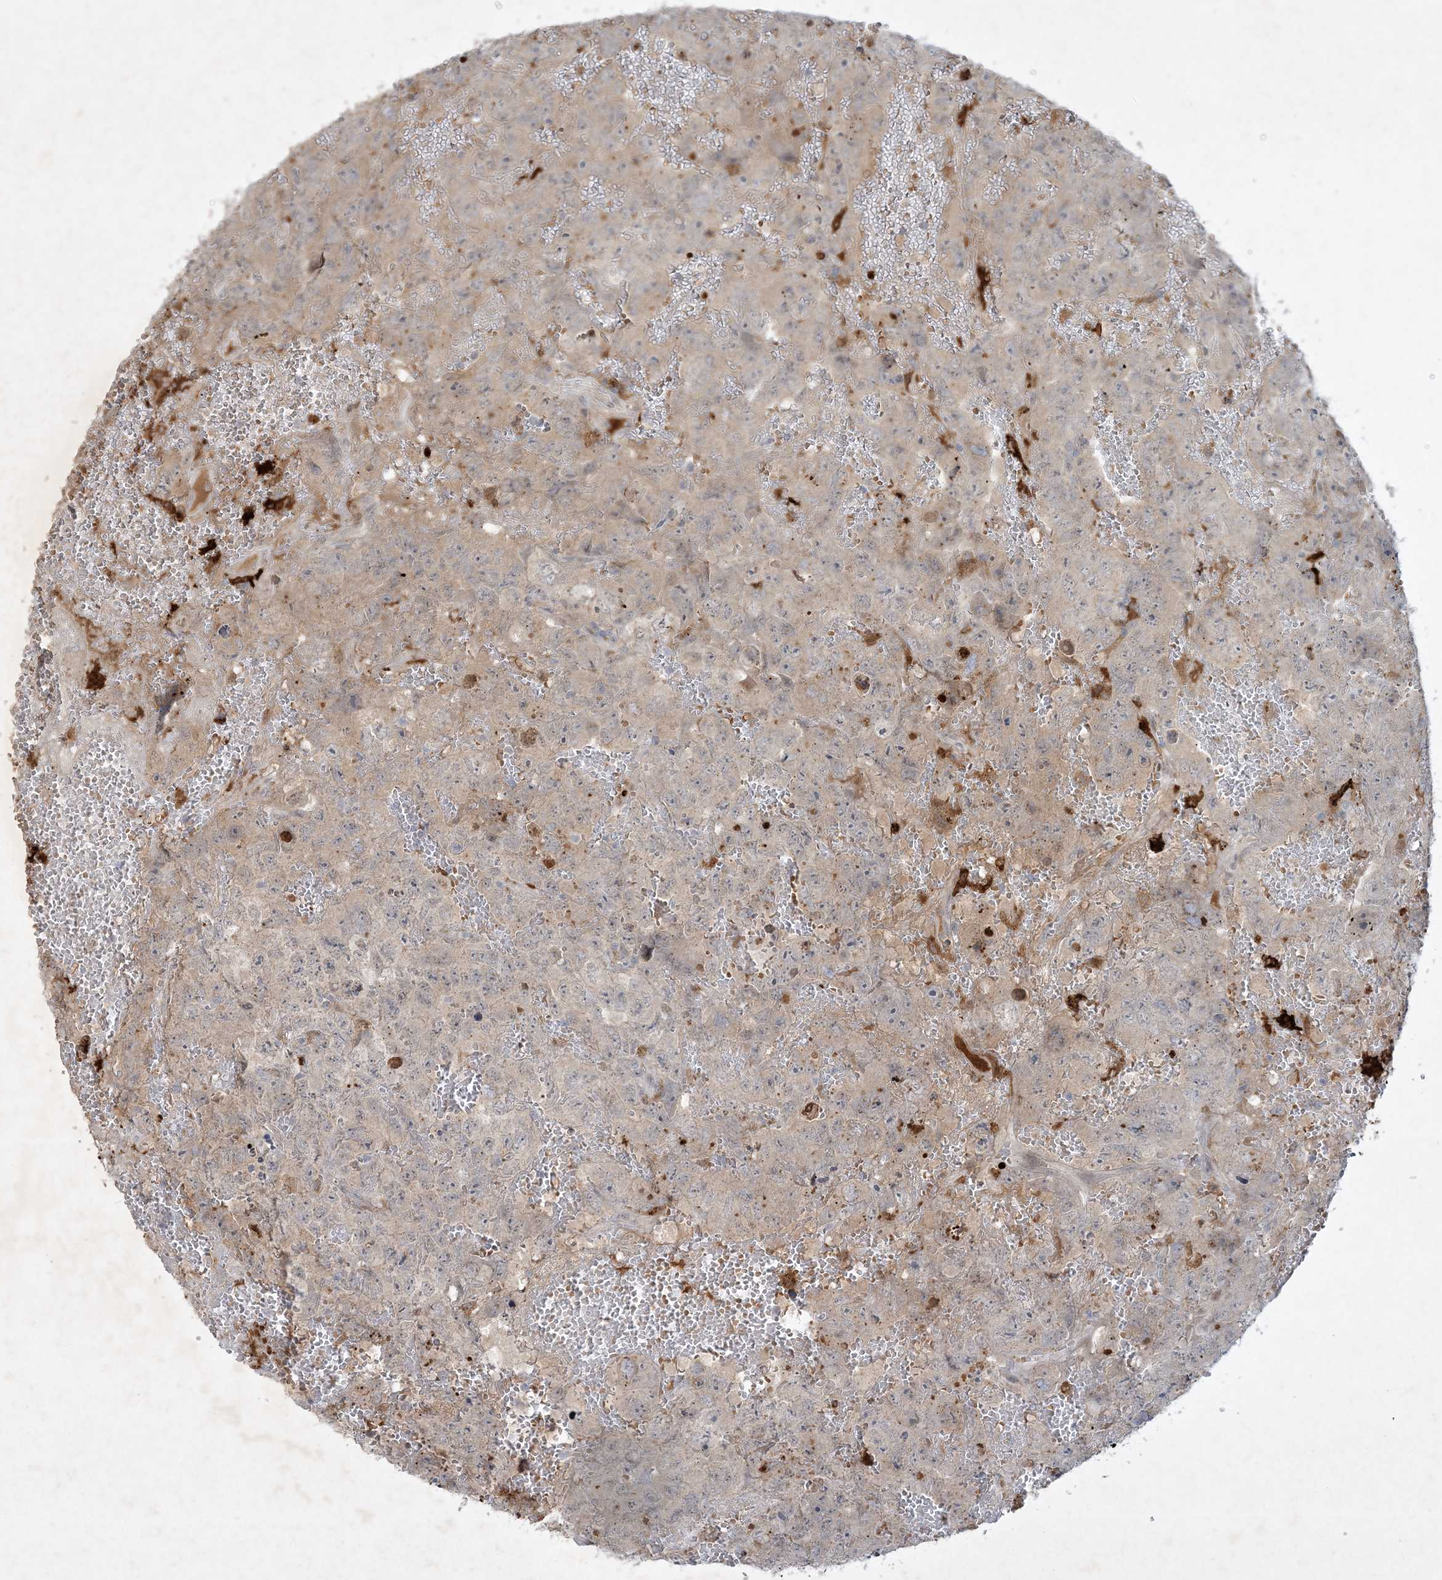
{"staining": {"intensity": "weak", "quantity": ">75%", "location": "cytoplasmic/membranous"}, "tissue": "testis cancer", "cell_type": "Tumor cells", "image_type": "cancer", "snomed": [{"axis": "morphology", "description": "Carcinoma, Embryonal, NOS"}, {"axis": "topography", "description": "Testis"}], "caption": "The photomicrograph reveals a brown stain indicating the presence of a protein in the cytoplasmic/membranous of tumor cells in testis cancer (embryonal carcinoma).", "gene": "THG1L", "patient": {"sex": "male", "age": 45}}